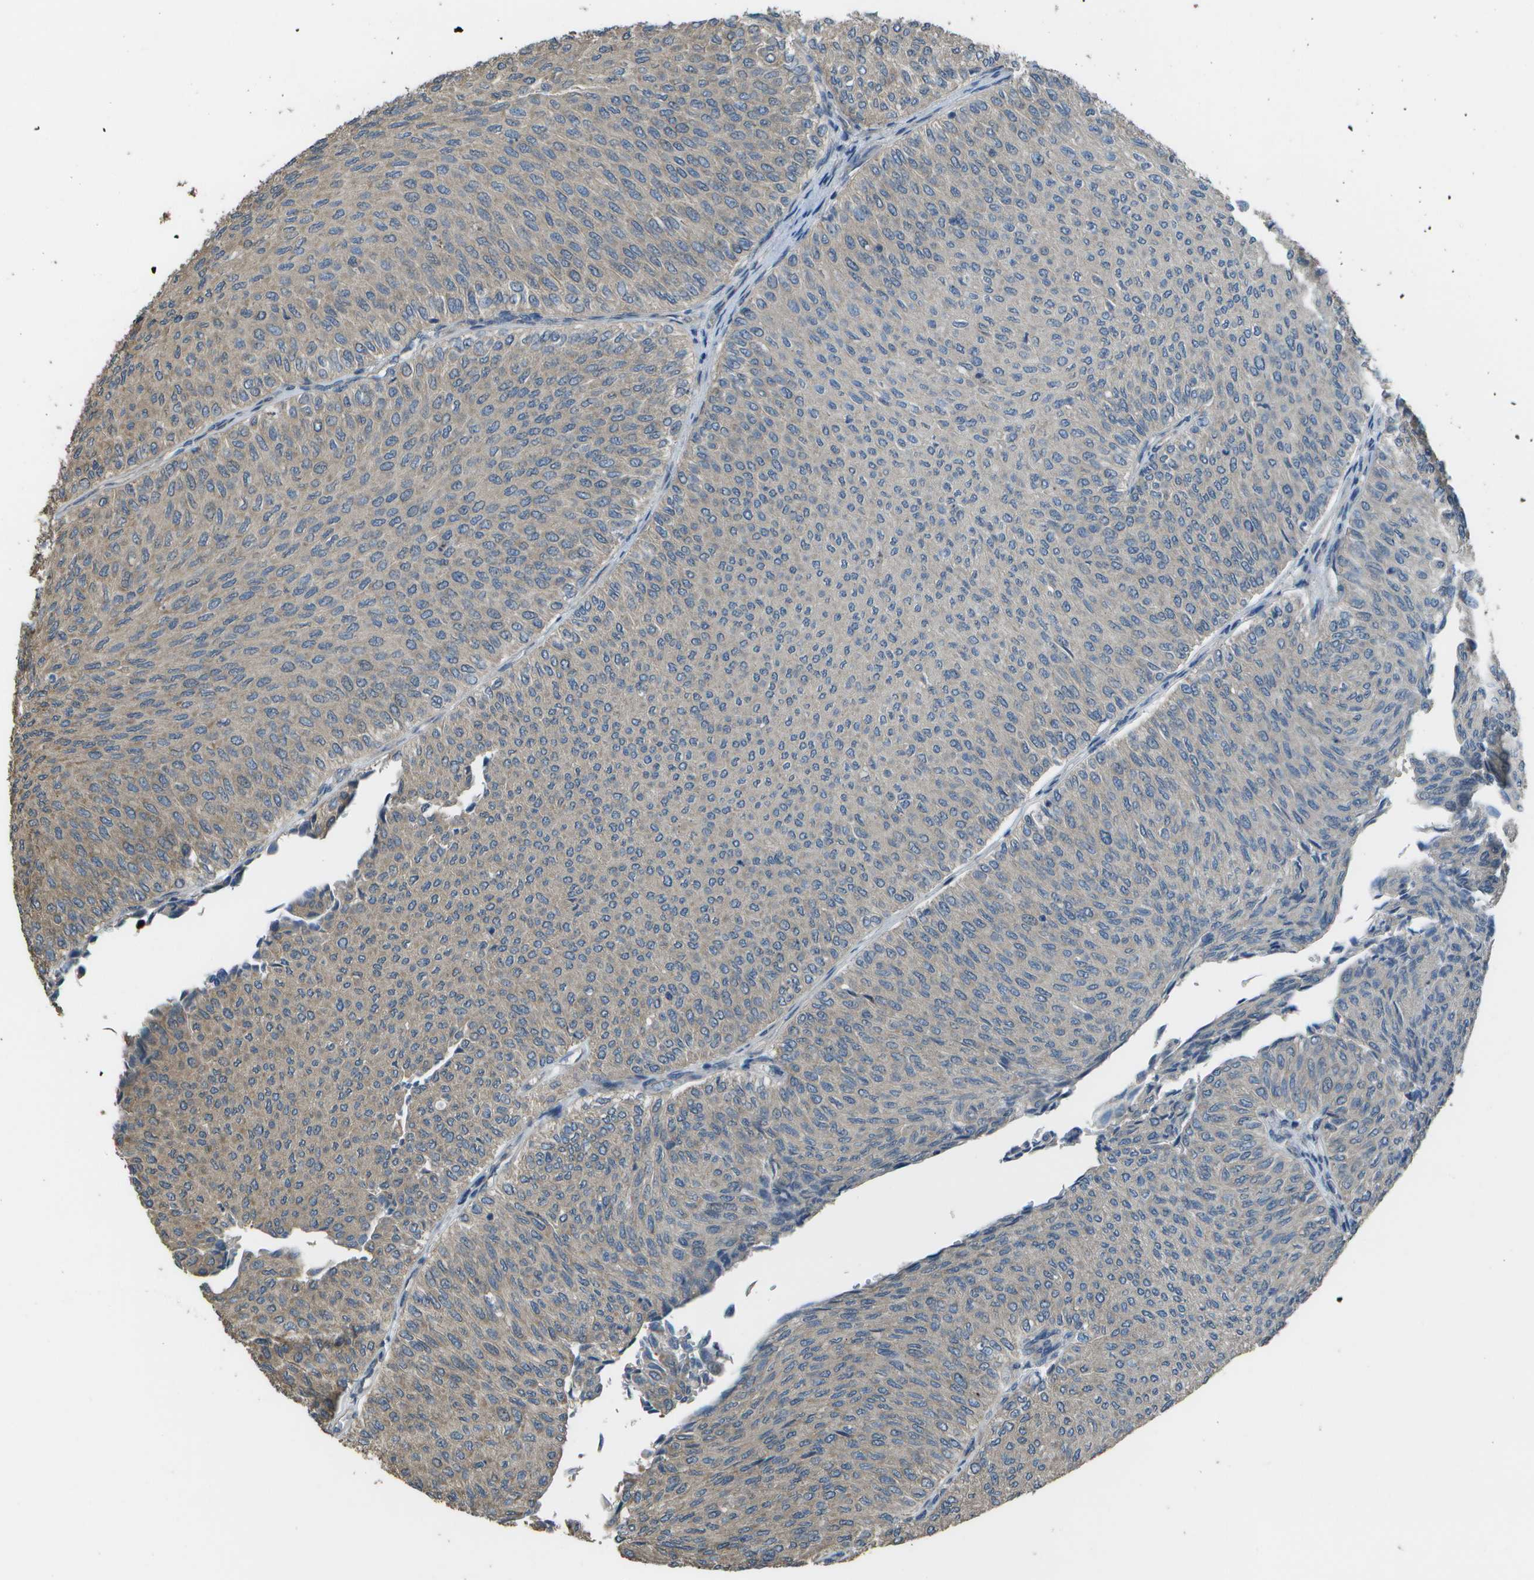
{"staining": {"intensity": "negative", "quantity": "none", "location": "none"}, "tissue": "urothelial cancer", "cell_type": "Tumor cells", "image_type": "cancer", "snomed": [{"axis": "morphology", "description": "Urothelial carcinoma, Low grade"}, {"axis": "topography", "description": "Urinary bladder"}], "caption": "Urothelial cancer stained for a protein using immunohistochemistry demonstrates no positivity tumor cells.", "gene": "CLNS1A", "patient": {"sex": "male", "age": 78}}